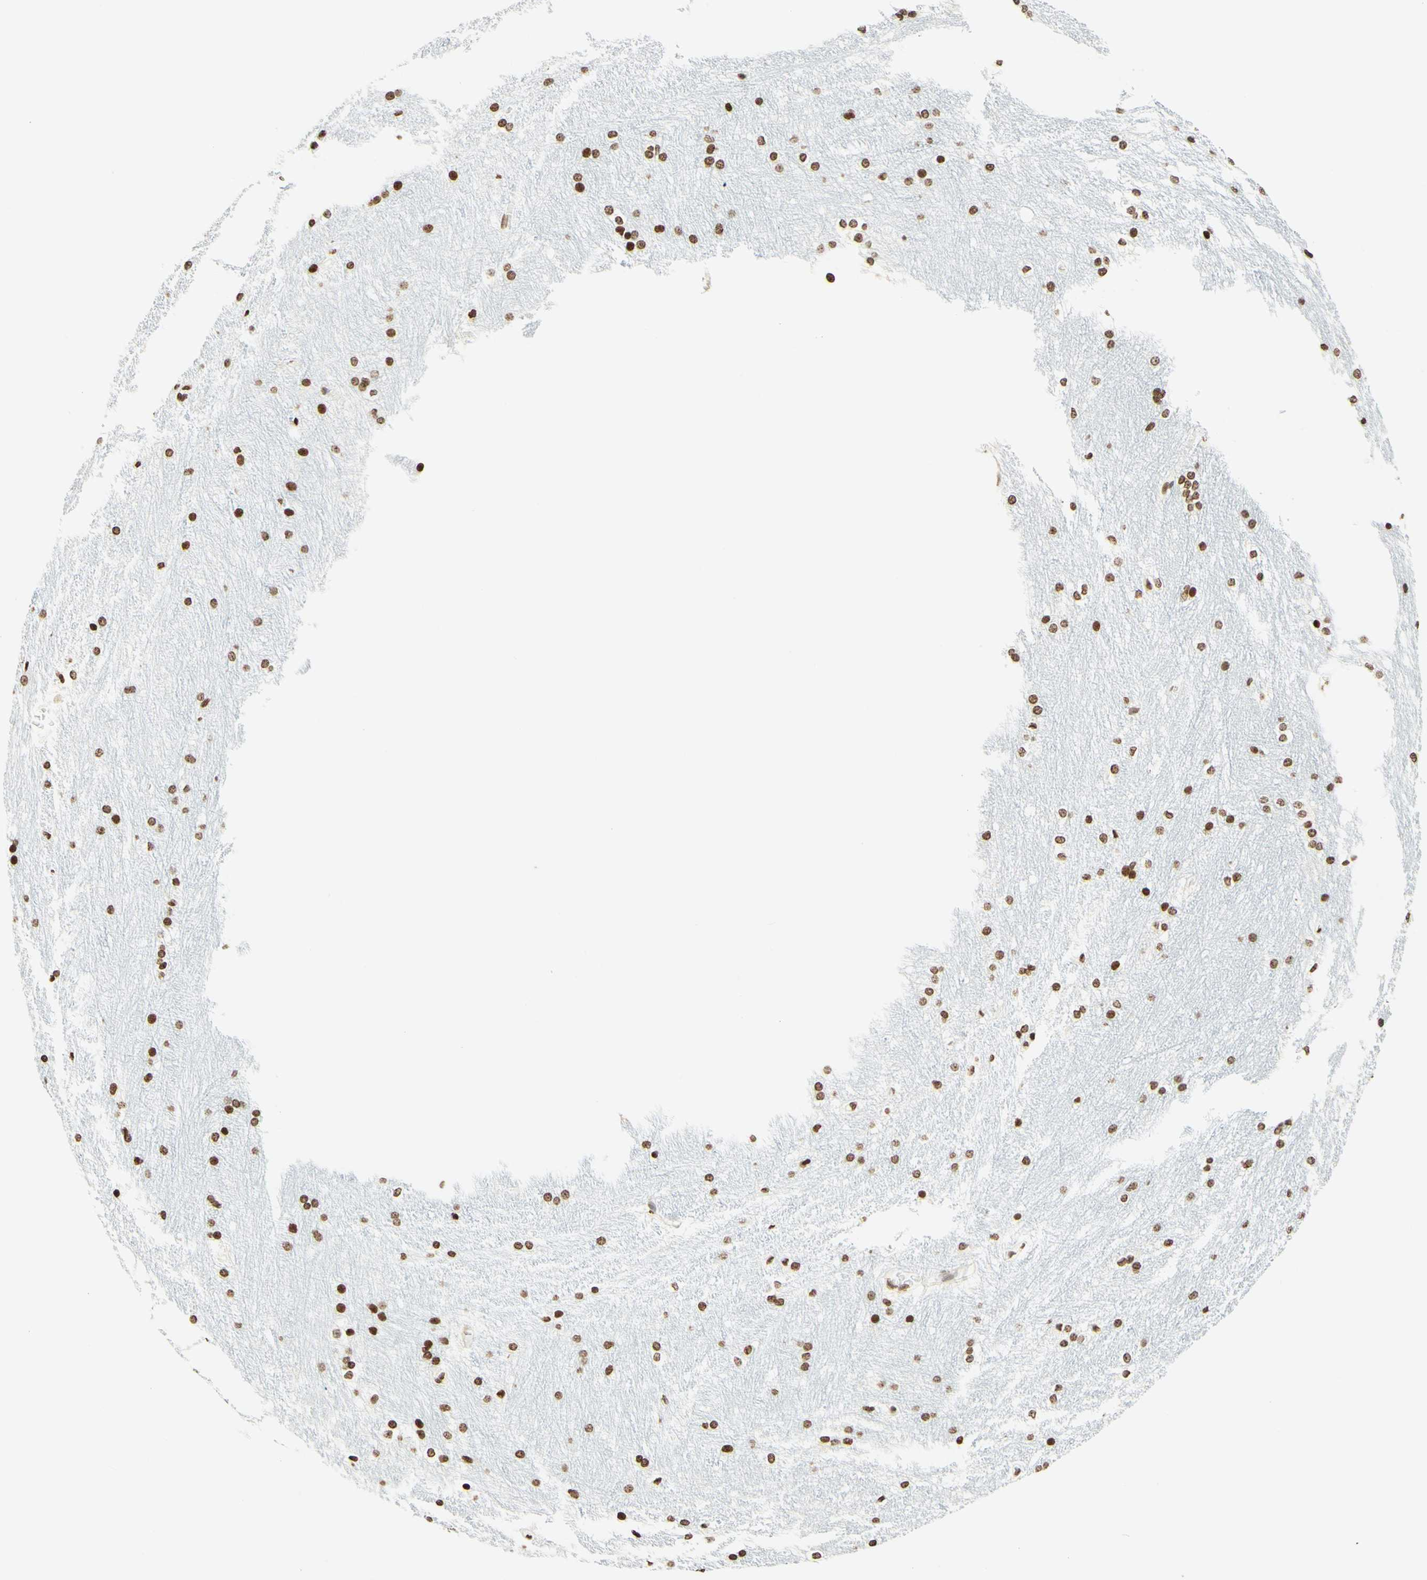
{"staining": {"intensity": "moderate", "quantity": ">75%", "location": "nuclear"}, "tissue": "caudate", "cell_type": "Glial cells", "image_type": "normal", "snomed": [{"axis": "morphology", "description": "Normal tissue, NOS"}, {"axis": "topography", "description": "Lateral ventricle wall"}], "caption": "High-power microscopy captured an immunohistochemistry image of normal caudate, revealing moderate nuclear staining in about >75% of glial cells. The protein of interest is shown in brown color, while the nuclei are stained blue.", "gene": "MSH2", "patient": {"sex": "female", "age": 19}}